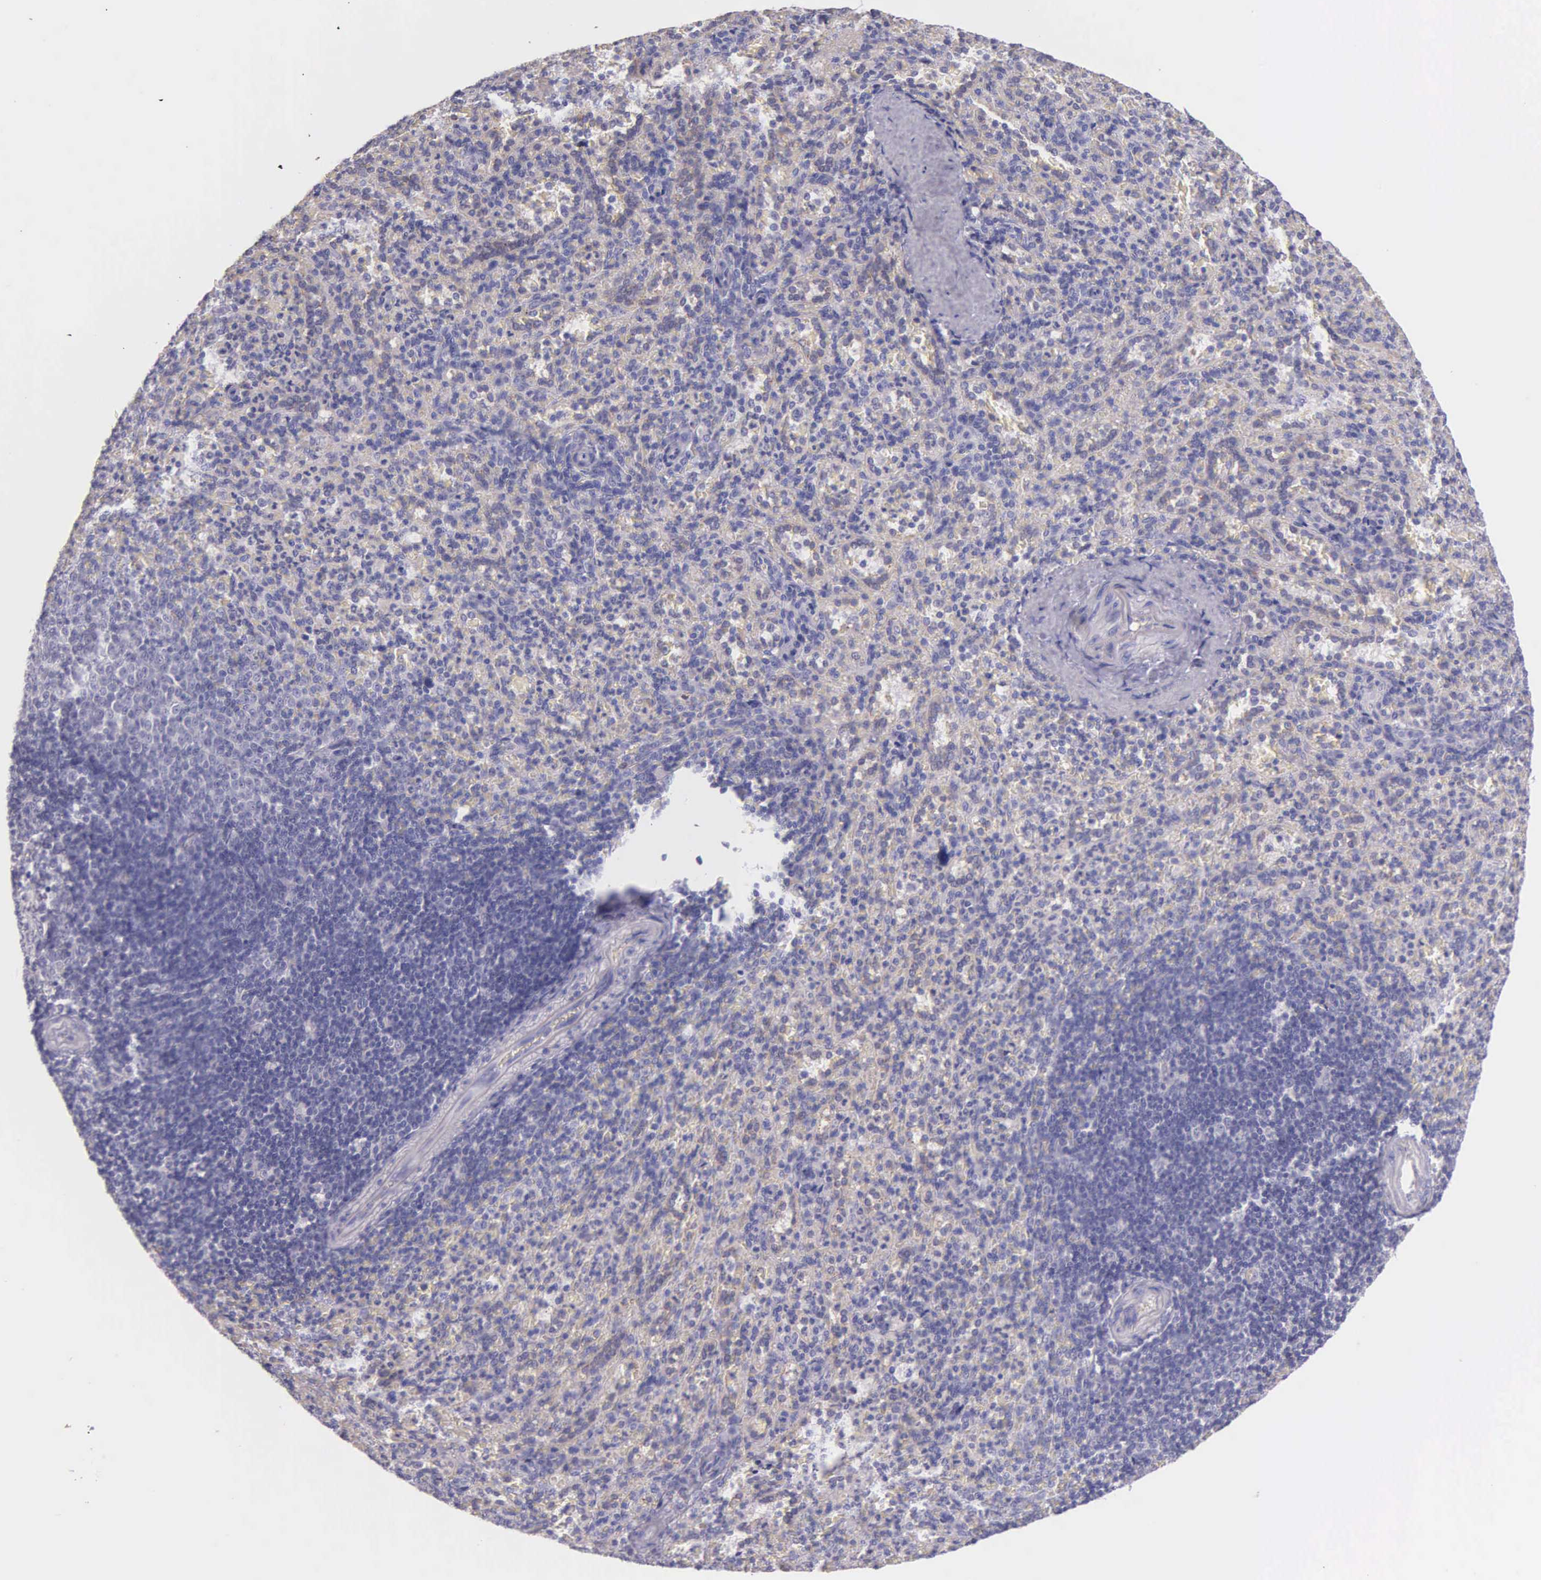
{"staining": {"intensity": "negative", "quantity": "none", "location": "none"}, "tissue": "spleen", "cell_type": "Cells in red pulp", "image_type": "normal", "snomed": [{"axis": "morphology", "description": "Normal tissue, NOS"}, {"axis": "topography", "description": "Spleen"}], "caption": "Cells in red pulp are negative for brown protein staining in unremarkable spleen. The staining was performed using DAB to visualize the protein expression in brown, while the nuclei were stained in blue with hematoxylin (Magnification: 20x).", "gene": "THSD7A", "patient": {"sex": "female", "age": 21}}